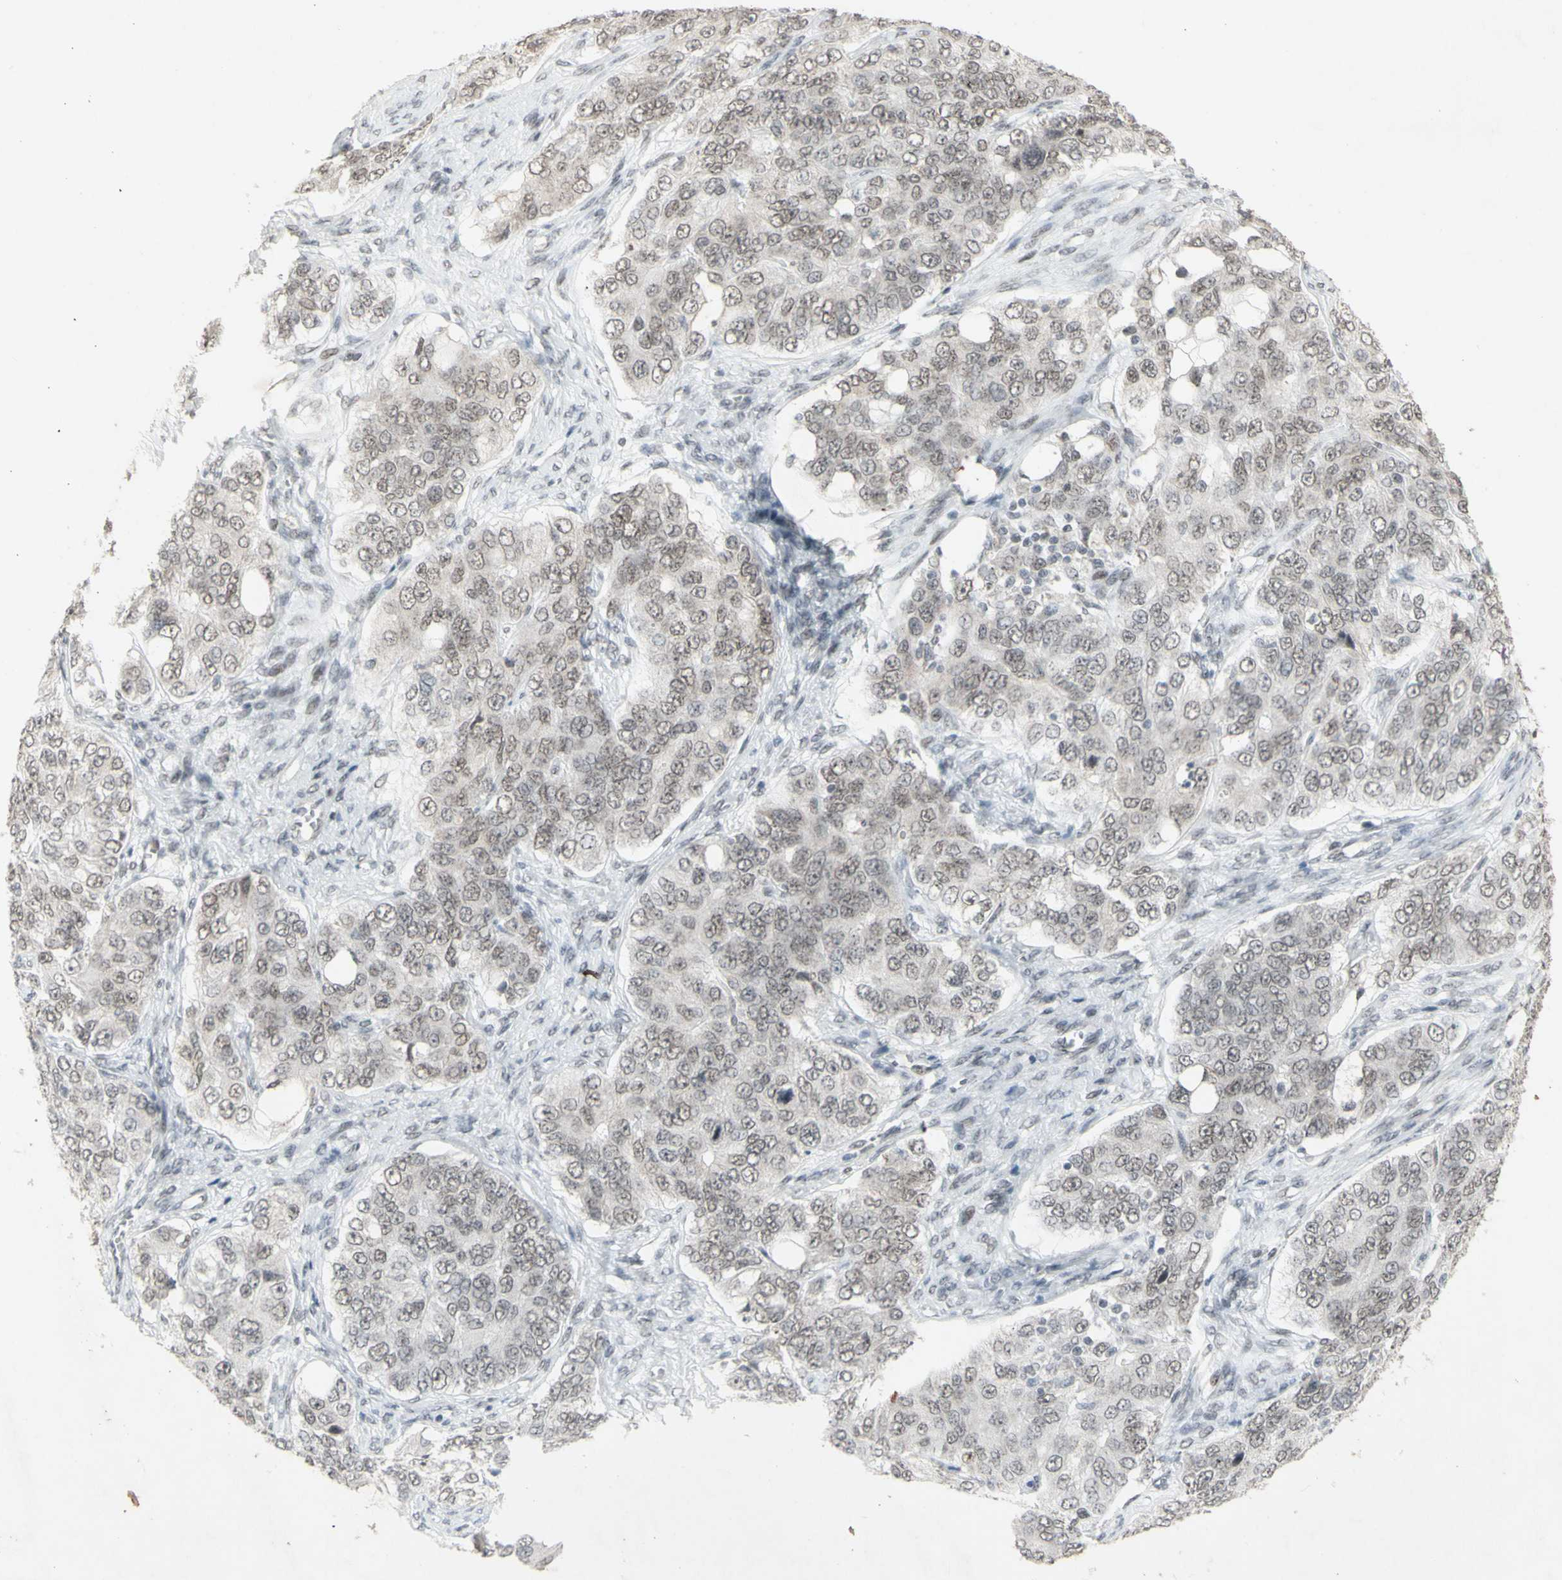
{"staining": {"intensity": "moderate", "quantity": "25%-75%", "location": "nuclear"}, "tissue": "ovarian cancer", "cell_type": "Tumor cells", "image_type": "cancer", "snomed": [{"axis": "morphology", "description": "Carcinoma, endometroid"}, {"axis": "topography", "description": "Ovary"}], "caption": "Immunohistochemistry photomicrograph of neoplastic tissue: human ovarian cancer stained using immunohistochemistry (IHC) exhibits medium levels of moderate protein expression localized specifically in the nuclear of tumor cells, appearing as a nuclear brown color.", "gene": "CENPB", "patient": {"sex": "female", "age": 51}}